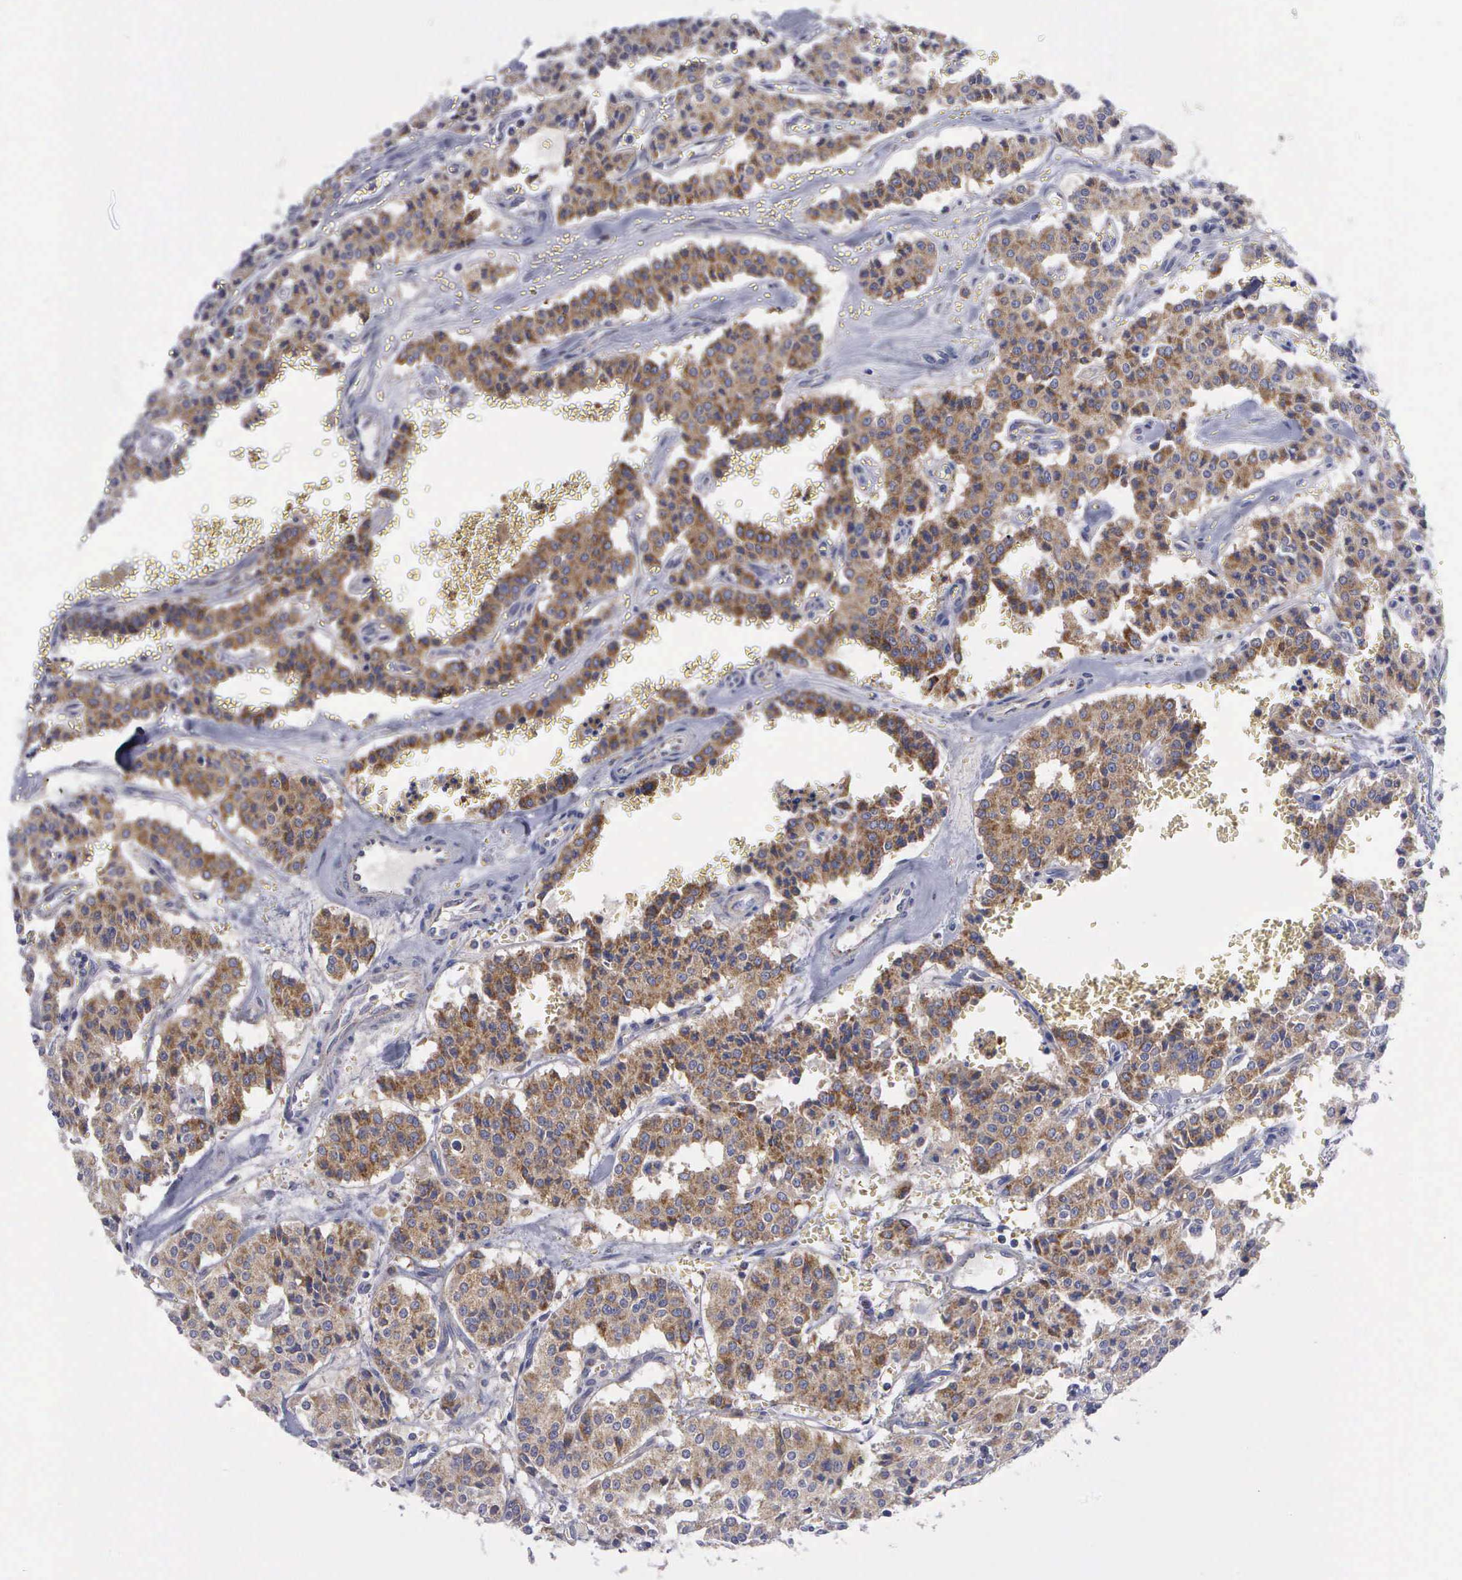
{"staining": {"intensity": "strong", "quantity": ">75%", "location": "cytoplasmic/membranous"}, "tissue": "carcinoid", "cell_type": "Tumor cells", "image_type": "cancer", "snomed": [{"axis": "morphology", "description": "Carcinoid, malignant, NOS"}, {"axis": "topography", "description": "Bronchus"}], "caption": "An immunohistochemistry (IHC) image of tumor tissue is shown. Protein staining in brown shows strong cytoplasmic/membranous positivity in carcinoid within tumor cells.", "gene": "APOOL", "patient": {"sex": "male", "age": 55}}